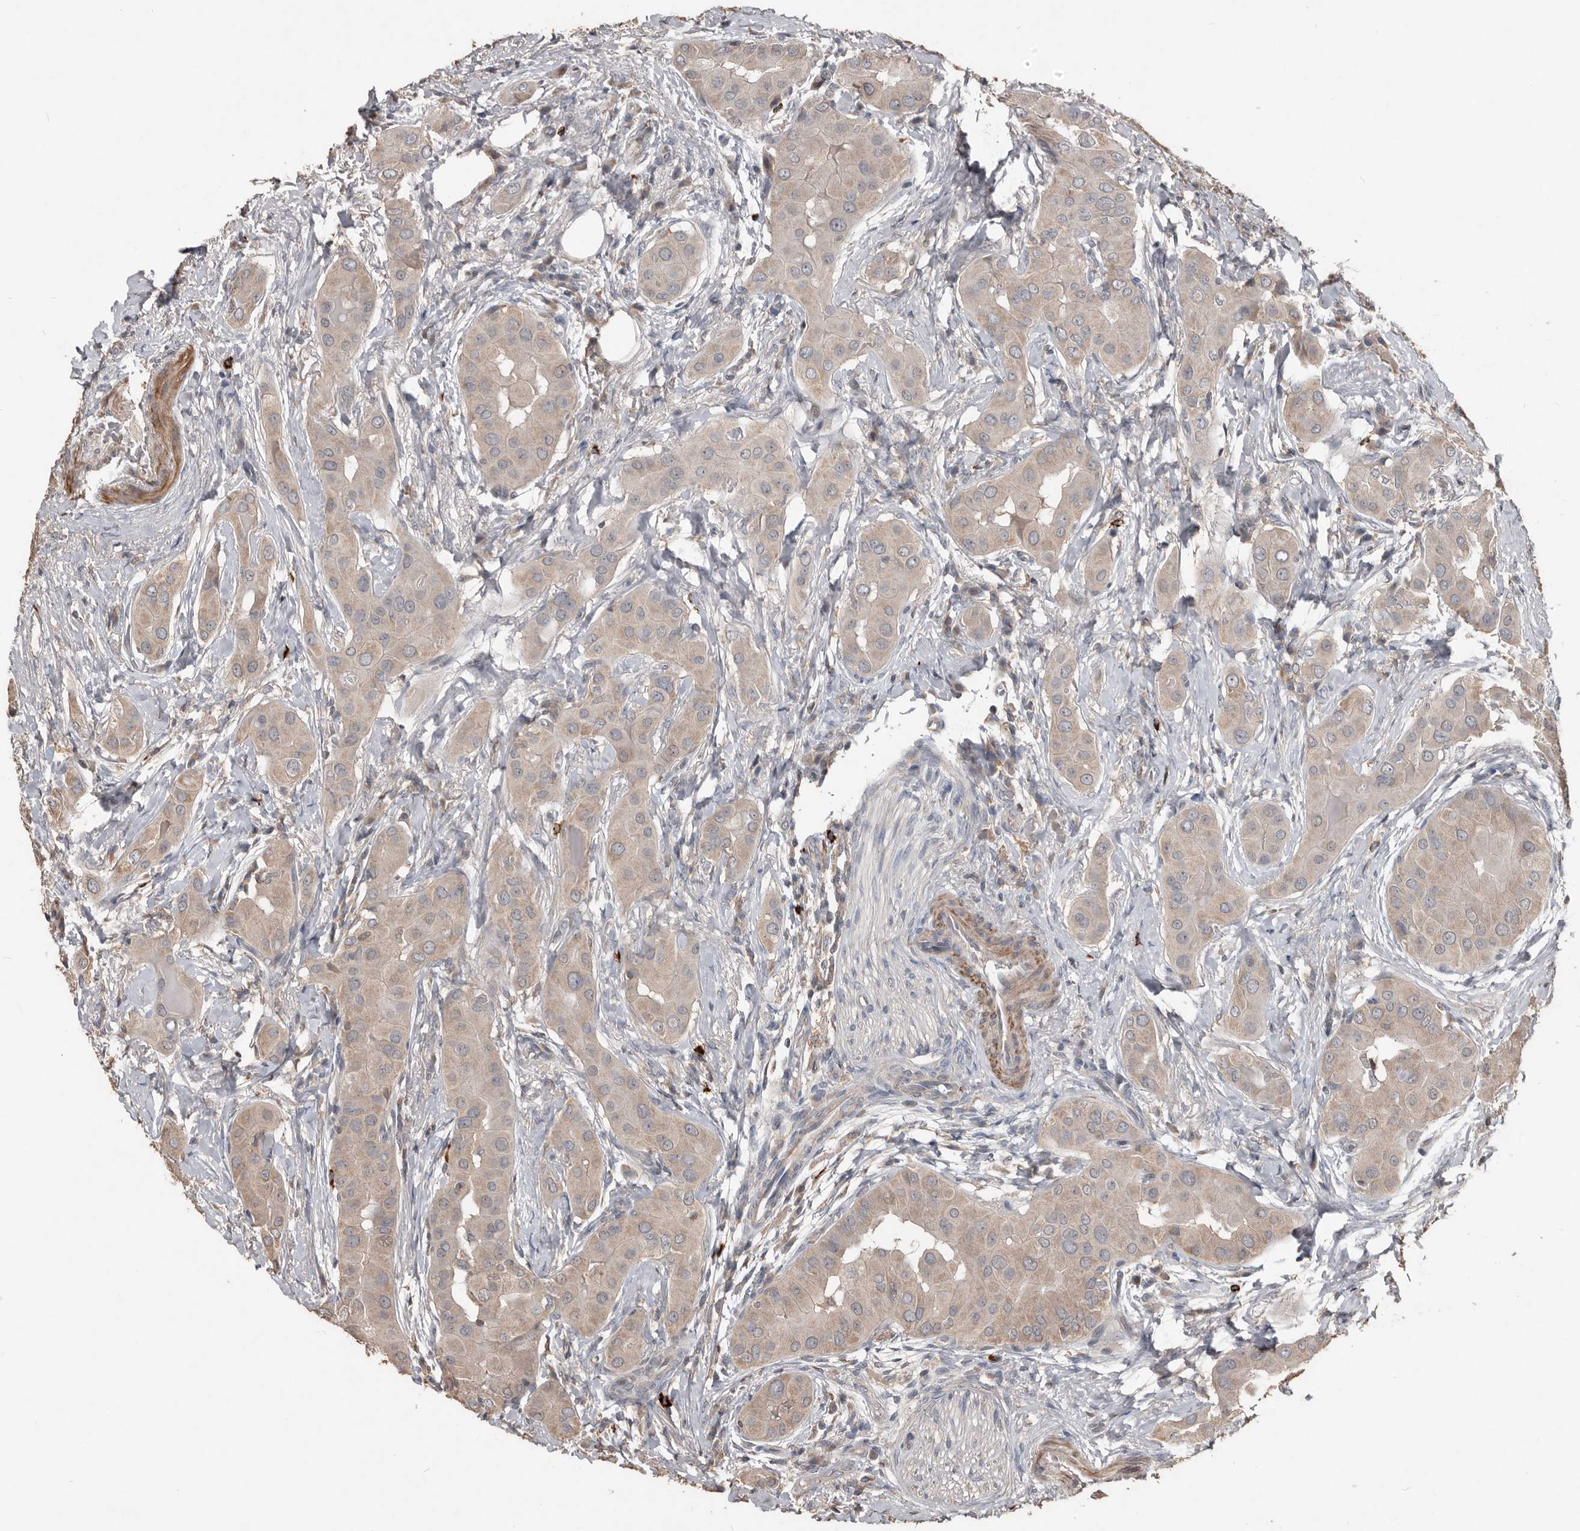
{"staining": {"intensity": "weak", "quantity": ">75%", "location": "cytoplasmic/membranous"}, "tissue": "thyroid cancer", "cell_type": "Tumor cells", "image_type": "cancer", "snomed": [{"axis": "morphology", "description": "Papillary adenocarcinoma, NOS"}, {"axis": "topography", "description": "Thyroid gland"}], "caption": "Protein staining of papillary adenocarcinoma (thyroid) tissue demonstrates weak cytoplasmic/membranous staining in approximately >75% of tumor cells.", "gene": "BAMBI", "patient": {"sex": "male", "age": 33}}